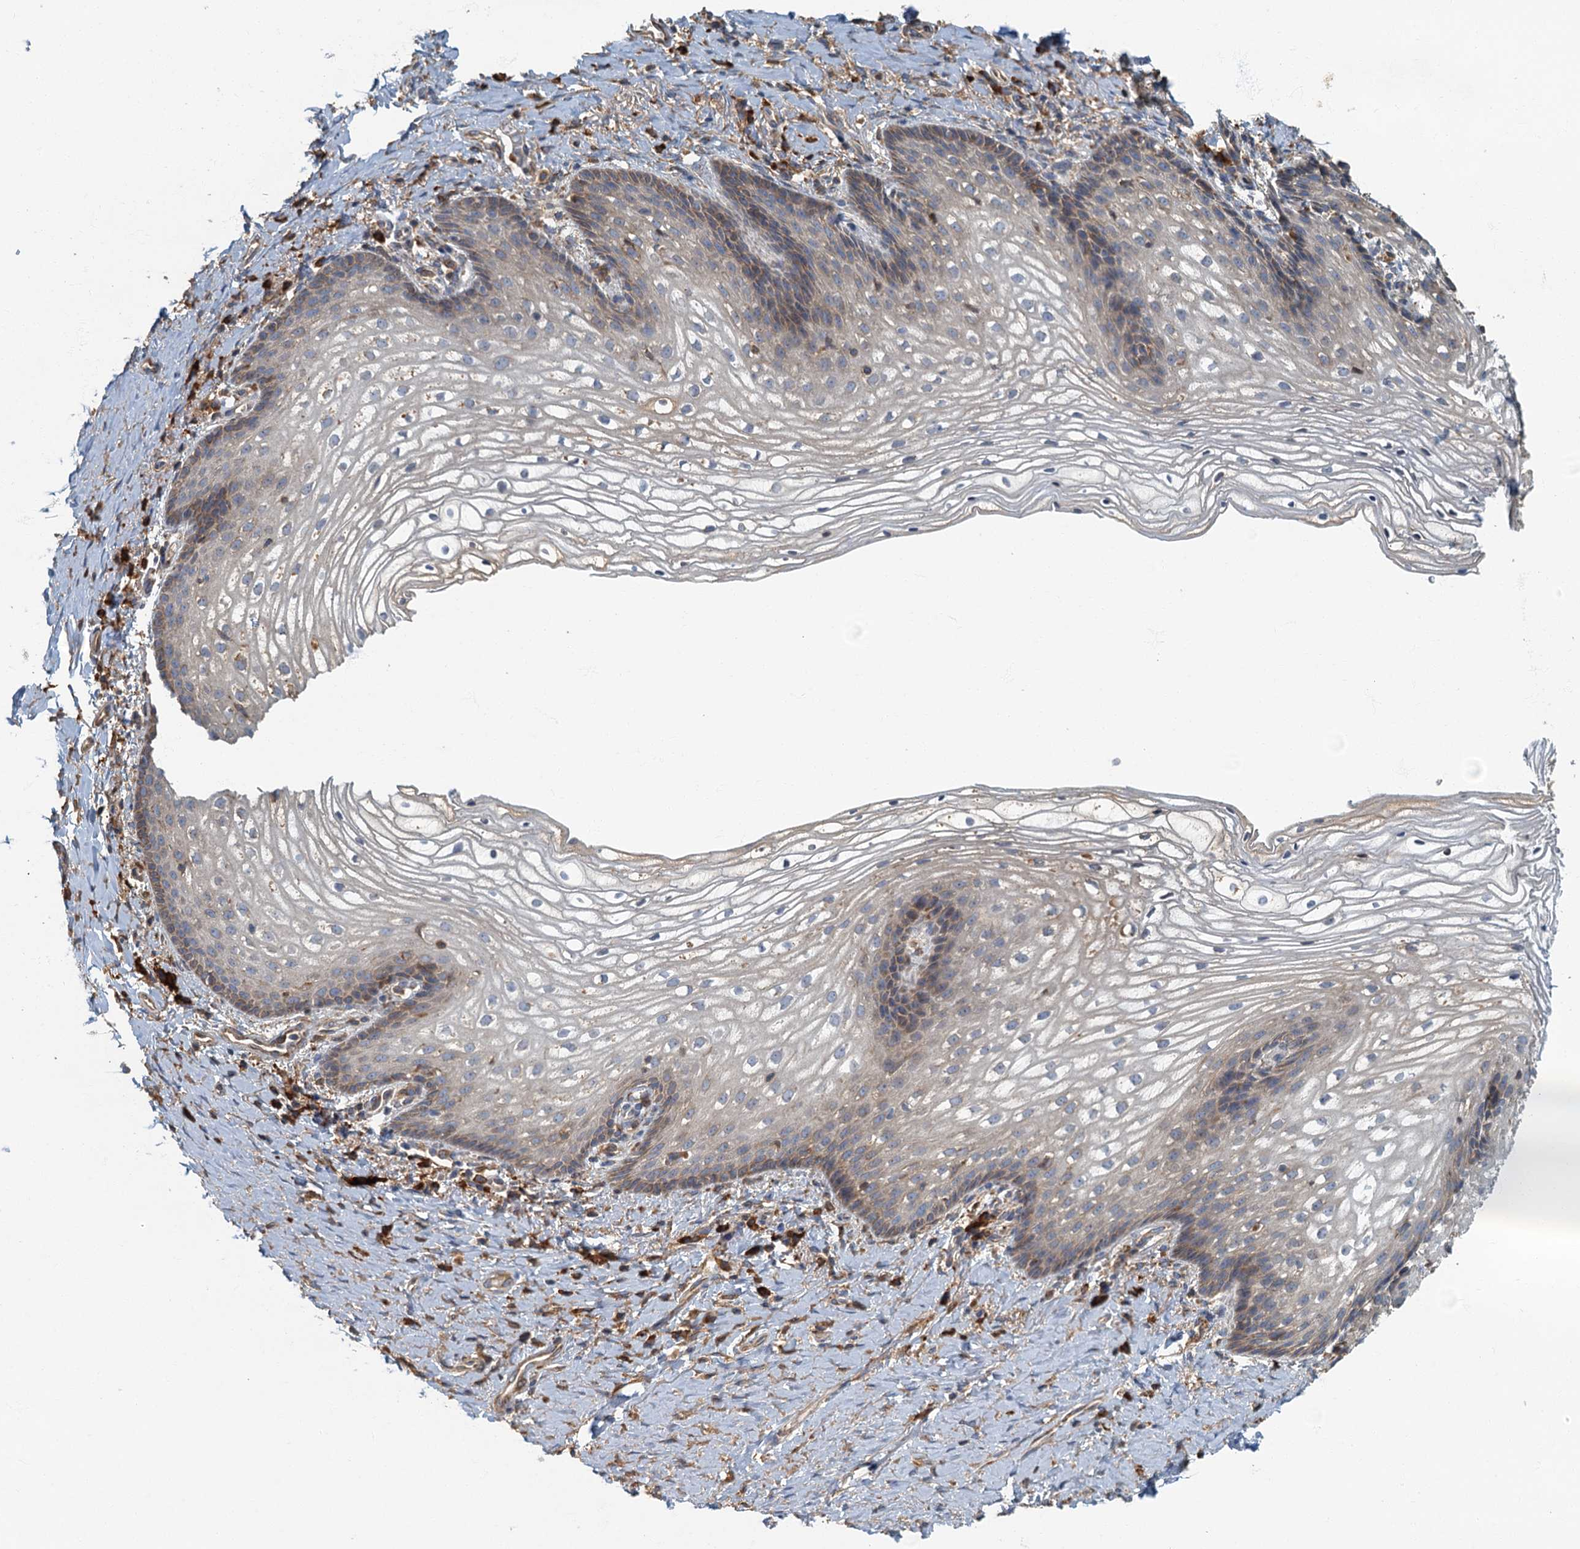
{"staining": {"intensity": "weak", "quantity": "25%-75%", "location": "cytoplasmic/membranous"}, "tissue": "vagina", "cell_type": "Squamous epithelial cells", "image_type": "normal", "snomed": [{"axis": "morphology", "description": "Normal tissue, NOS"}, {"axis": "topography", "description": "Vagina"}], "caption": "Protein expression by immunohistochemistry (IHC) demonstrates weak cytoplasmic/membranous positivity in about 25%-75% of squamous epithelial cells in benign vagina. The protein is stained brown, and the nuclei are stained in blue (DAB IHC with brightfield microscopy, high magnification).", "gene": "SPDYC", "patient": {"sex": "female", "age": 60}}